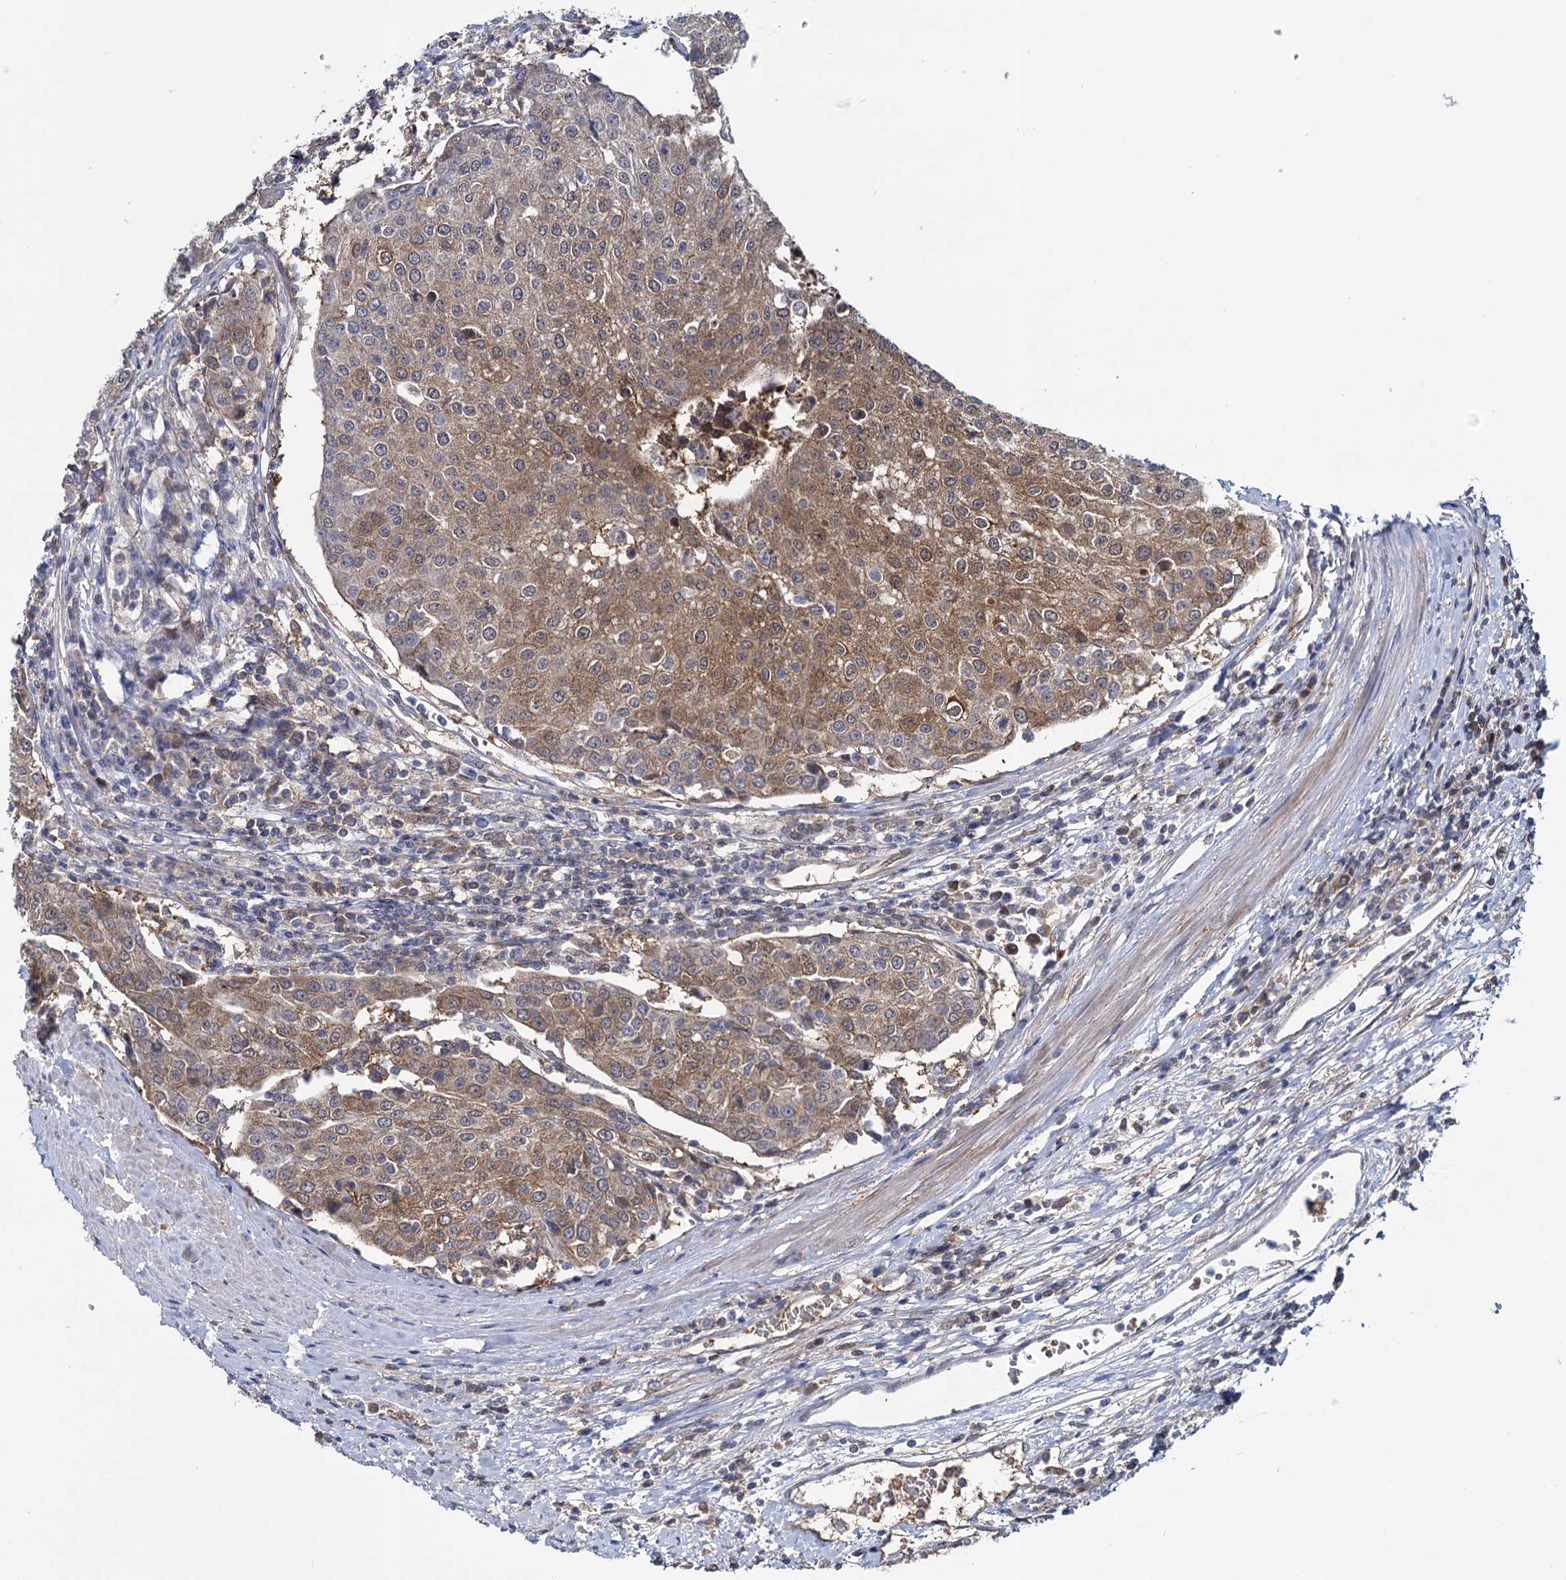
{"staining": {"intensity": "moderate", "quantity": "25%-75%", "location": "cytoplasmic/membranous"}, "tissue": "urothelial cancer", "cell_type": "Tumor cells", "image_type": "cancer", "snomed": [{"axis": "morphology", "description": "Urothelial carcinoma, High grade"}, {"axis": "topography", "description": "Urinary bladder"}], "caption": "Protein staining displays moderate cytoplasmic/membranous staining in about 25%-75% of tumor cells in urothelial carcinoma (high-grade).", "gene": "GLO1", "patient": {"sex": "female", "age": 85}}